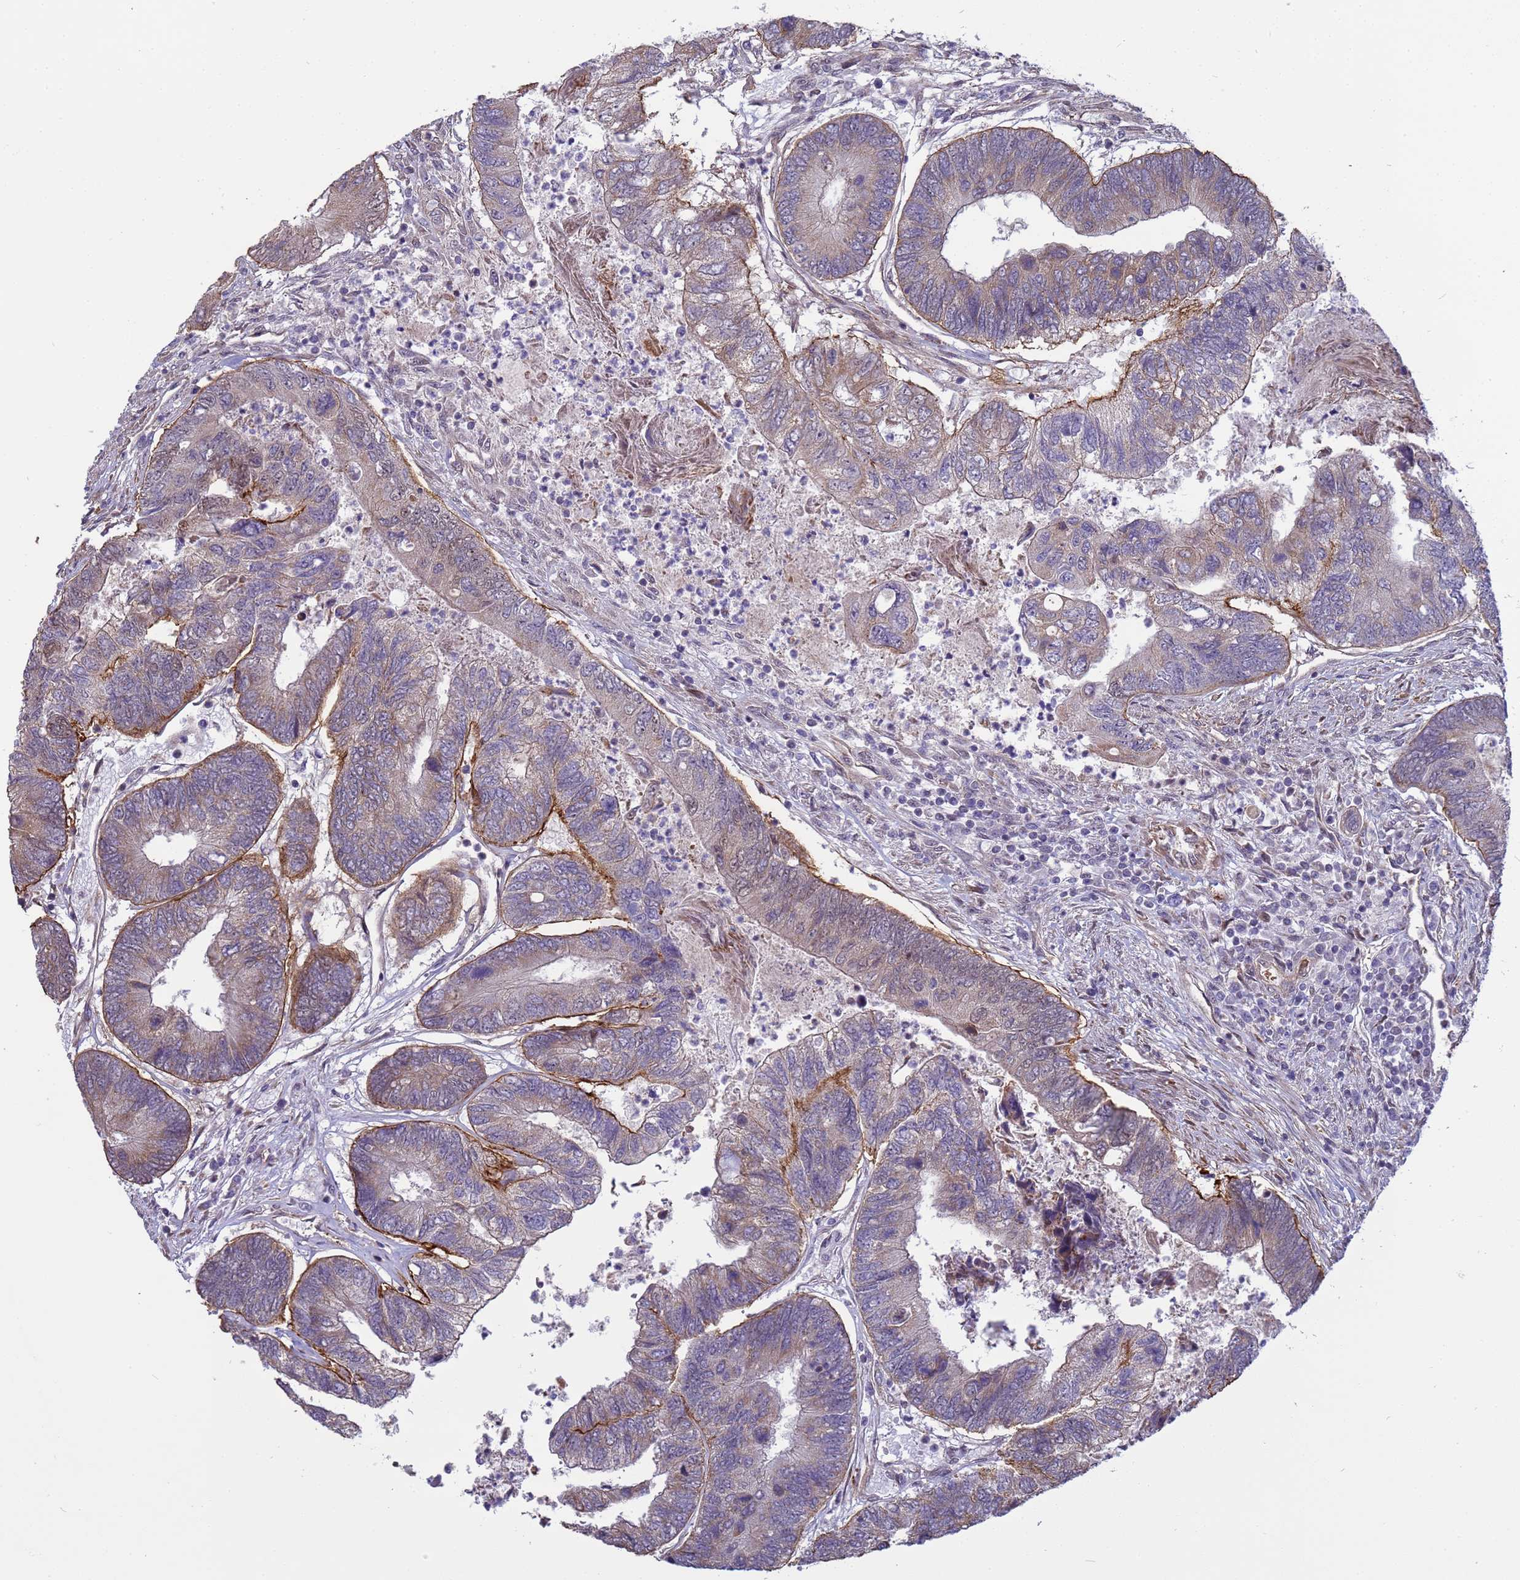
{"staining": {"intensity": "moderate", "quantity": "<25%", "location": "cytoplasmic/membranous"}, "tissue": "colorectal cancer", "cell_type": "Tumor cells", "image_type": "cancer", "snomed": [{"axis": "morphology", "description": "Adenocarcinoma, NOS"}, {"axis": "topography", "description": "Colon"}], "caption": "A micrograph of human colorectal cancer stained for a protein displays moderate cytoplasmic/membranous brown staining in tumor cells.", "gene": "ITGB4", "patient": {"sex": "female", "age": 67}}